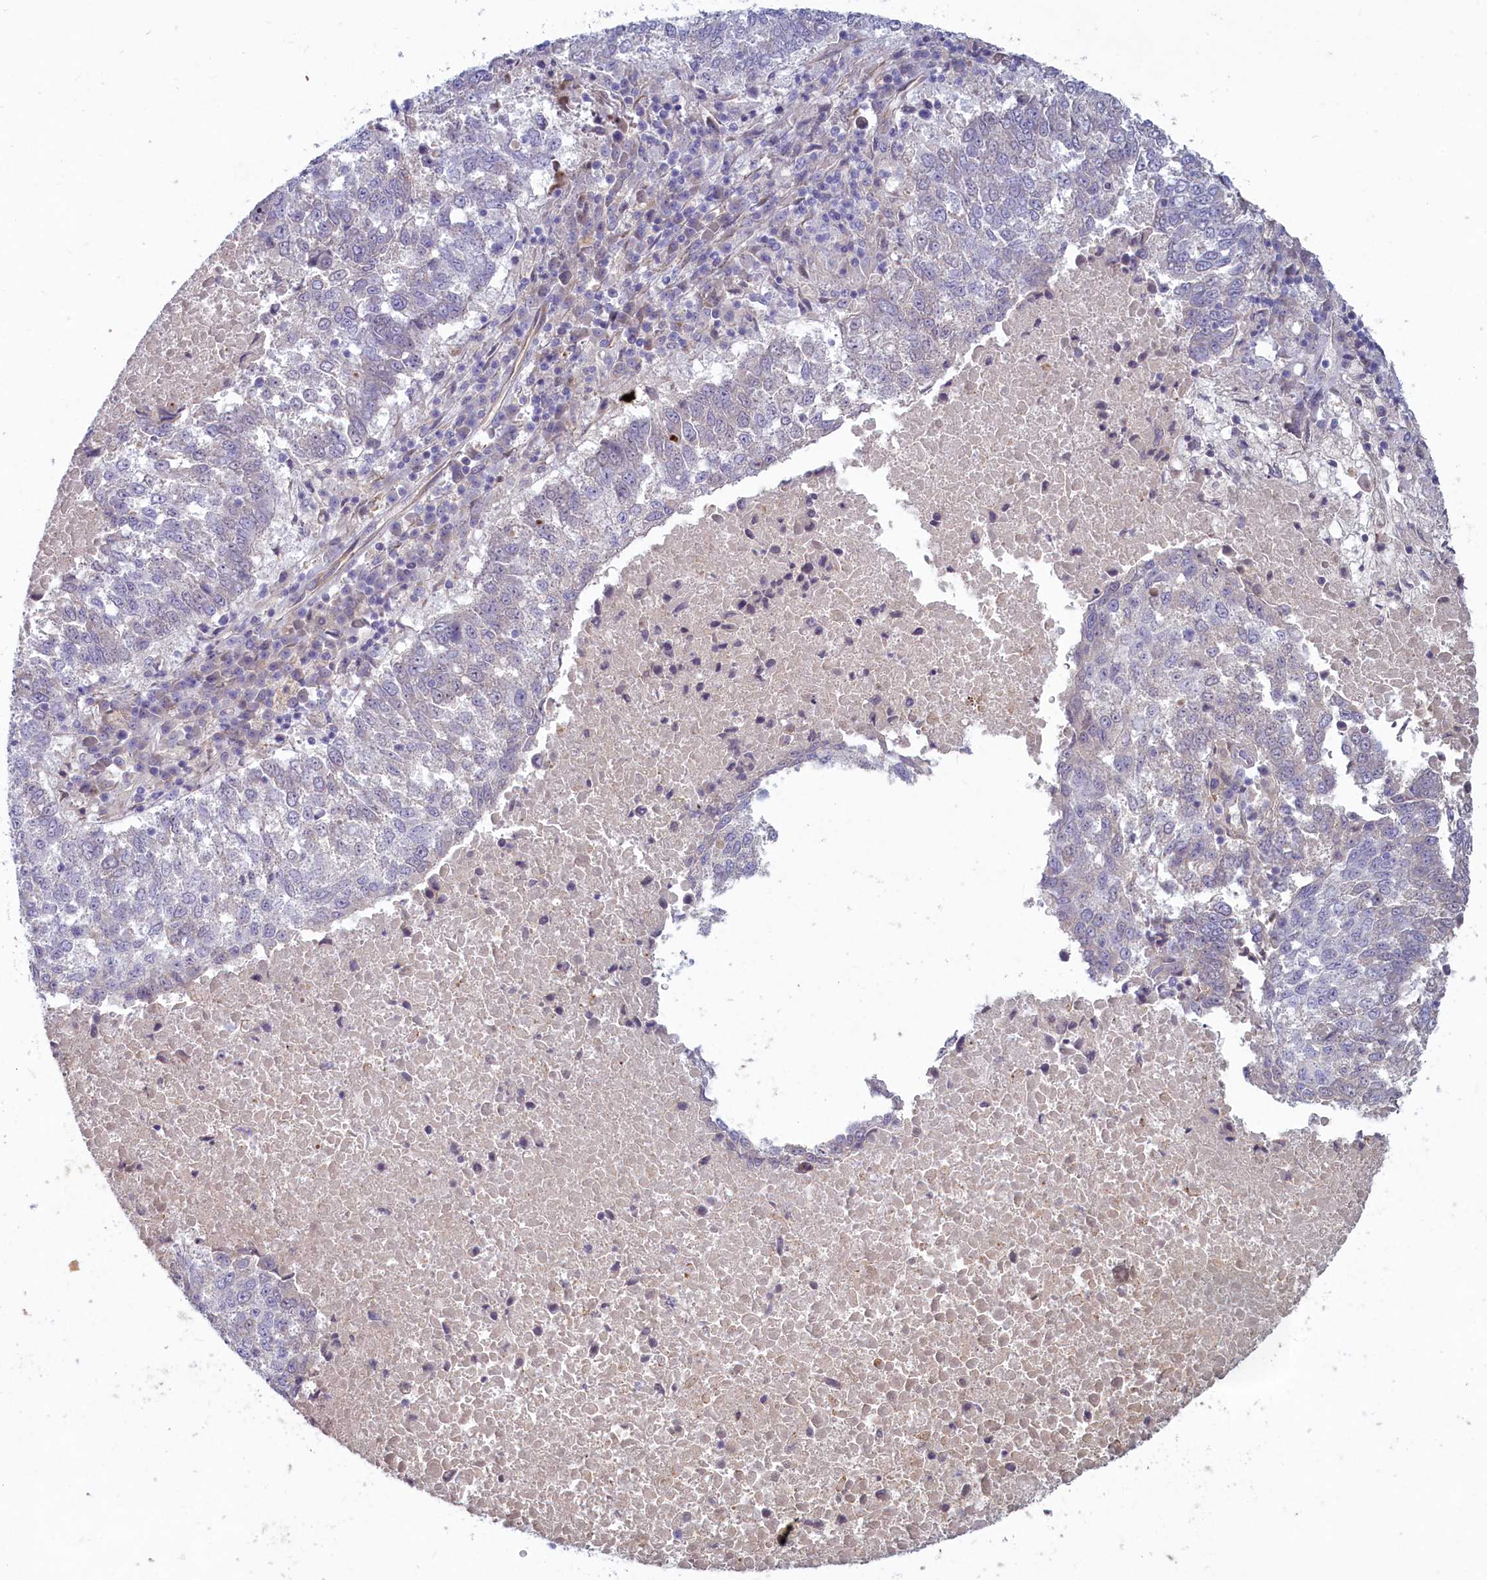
{"staining": {"intensity": "negative", "quantity": "none", "location": "none"}, "tissue": "lung cancer", "cell_type": "Tumor cells", "image_type": "cancer", "snomed": [{"axis": "morphology", "description": "Squamous cell carcinoma, NOS"}, {"axis": "topography", "description": "Lung"}], "caption": "Immunohistochemistry (IHC) histopathology image of human lung squamous cell carcinoma stained for a protein (brown), which displays no staining in tumor cells.", "gene": "PLEKHG6", "patient": {"sex": "male", "age": 73}}